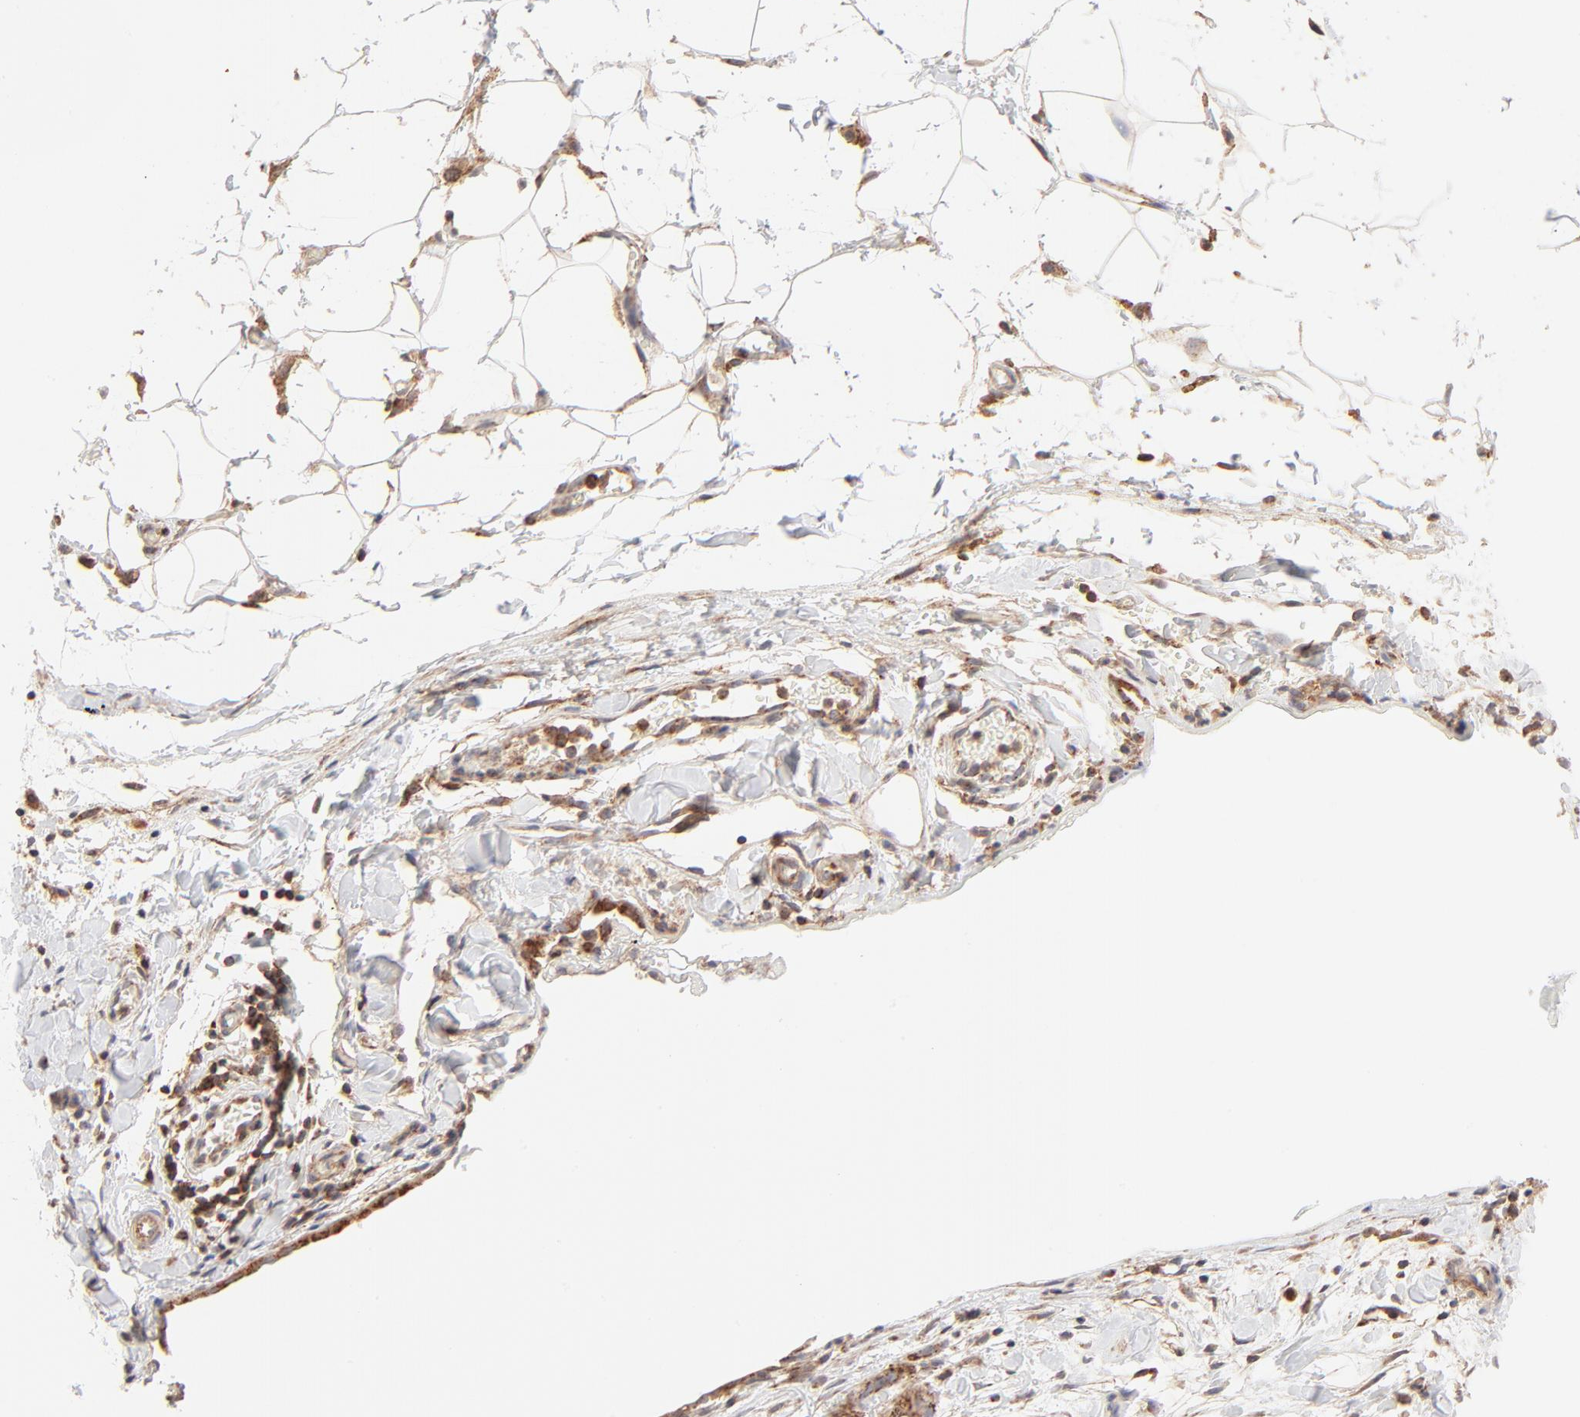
{"staining": {"intensity": "moderate", "quantity": ">75%", "location": "cytoplasmic/membranous"}, "tissue": "stomach cancer", "cell_type": "Tumor cells", "image_type": "cancer", "snomed": [{"axis": "morphology", "description": "Adenocarcinoma, NOS"}, {"axis": "topography", "description": "Stomach, upper"}], "caption": "Tumor cells show moderate cytoplasmic/membranous positivity in approximately >75% of cells in adenocarcinoma (stomach).", "gene": "CSPG4", "patient": {"sex": "male", "age": 47}}